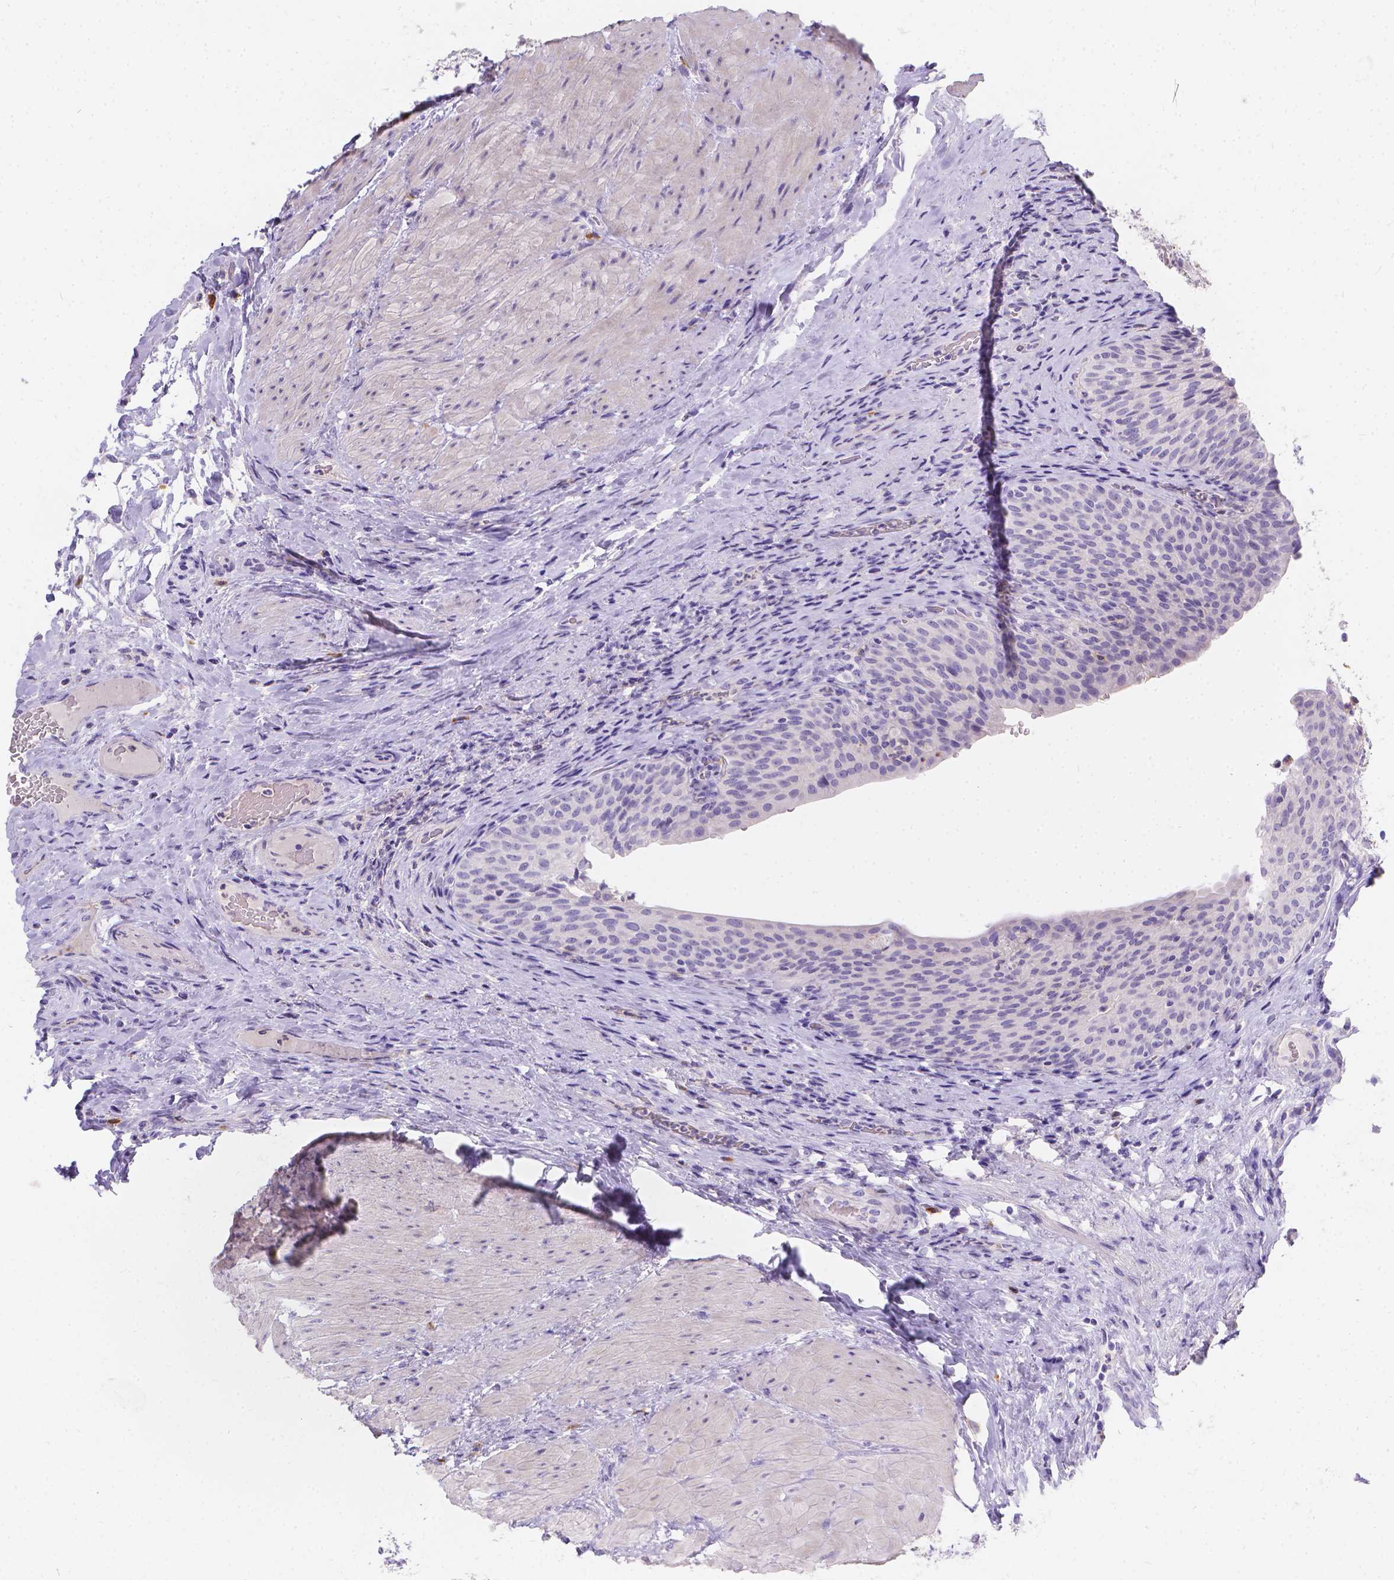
{"staining": {"intensity": "negative", "quantity": "none", "location": "none"}, "tissue": "urinary bladder", "cell_type": "Urothelial cells", "image_type": "normal", "snomed": [{"axis": "morphology", "description": "Normal tissue, NOS"}, {"axis": "topography", "description": "Urinary bladder"}, {"axis": "topography", "description": "Peripheral nerve tissue"}], "caption": "Urothelial cells are negative for protein expression in normal human urinary bladder. (Immunohistochemistry, brightfield microscopy, high magnification).", "gene": "GNRHR", "patient": {"sex": "male", "age": 66}}